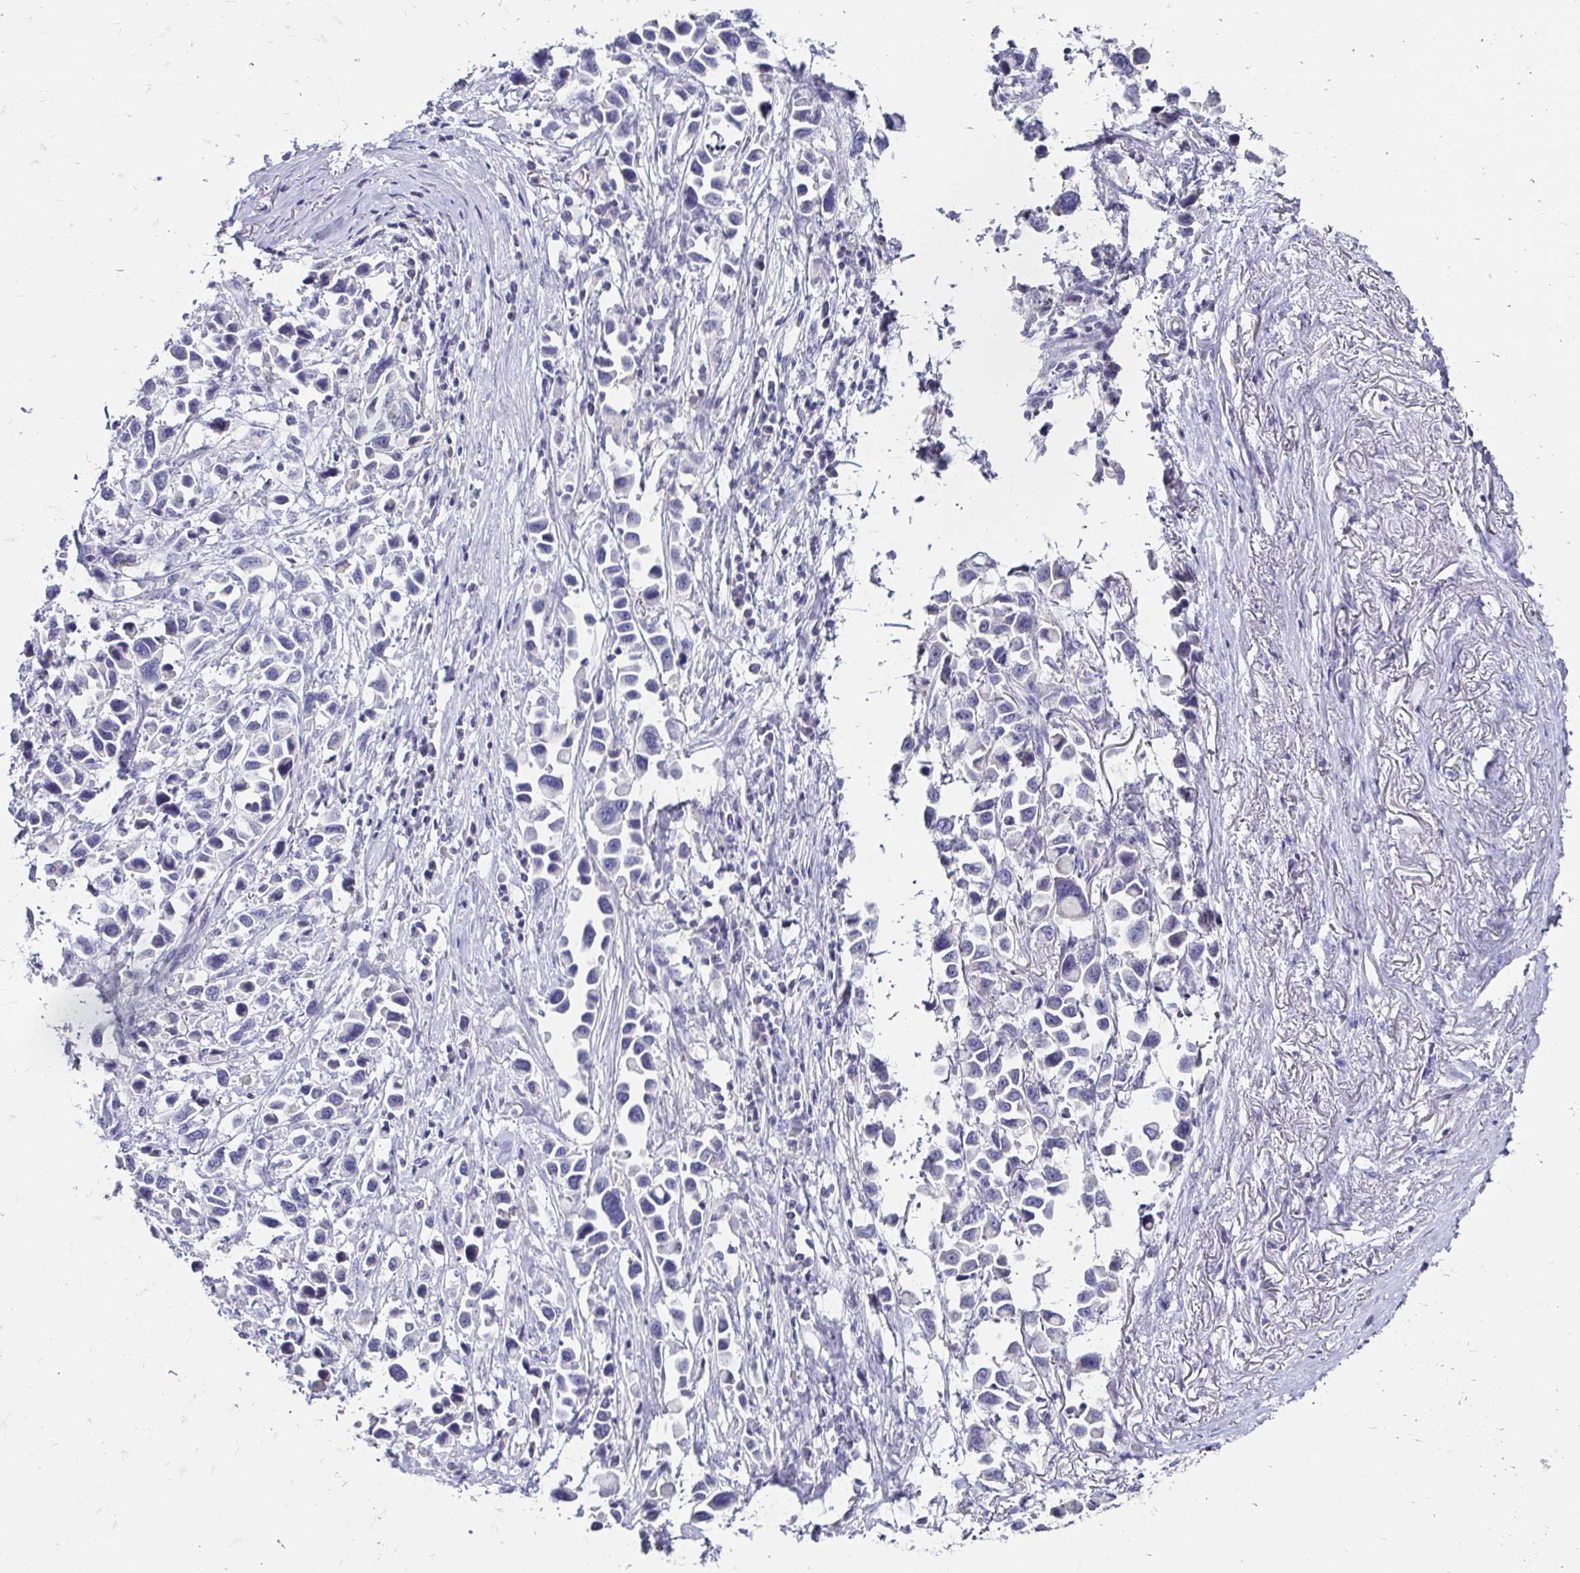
{"staining": {"intensity": "negative", "quantity": "none", "location": "none"}, "tissue": "stomach cancer", "cell_type": "Tumor cells", "image_type": "cancer", "snomed": [{"axis": "morphology", "description": "Adenocarcinoma, NOS"}, {"axis": "topography", "description": "Stomach"}], "caption": "High magnification brightfield microscopy of adenocarcinoma (stomach) stained with DAB (brown) and counterstained with hematoxylin (blue): tumor cells show no significant expression.", "gene": "SCG3", "patient": {"sex": "female", "age": 81}}